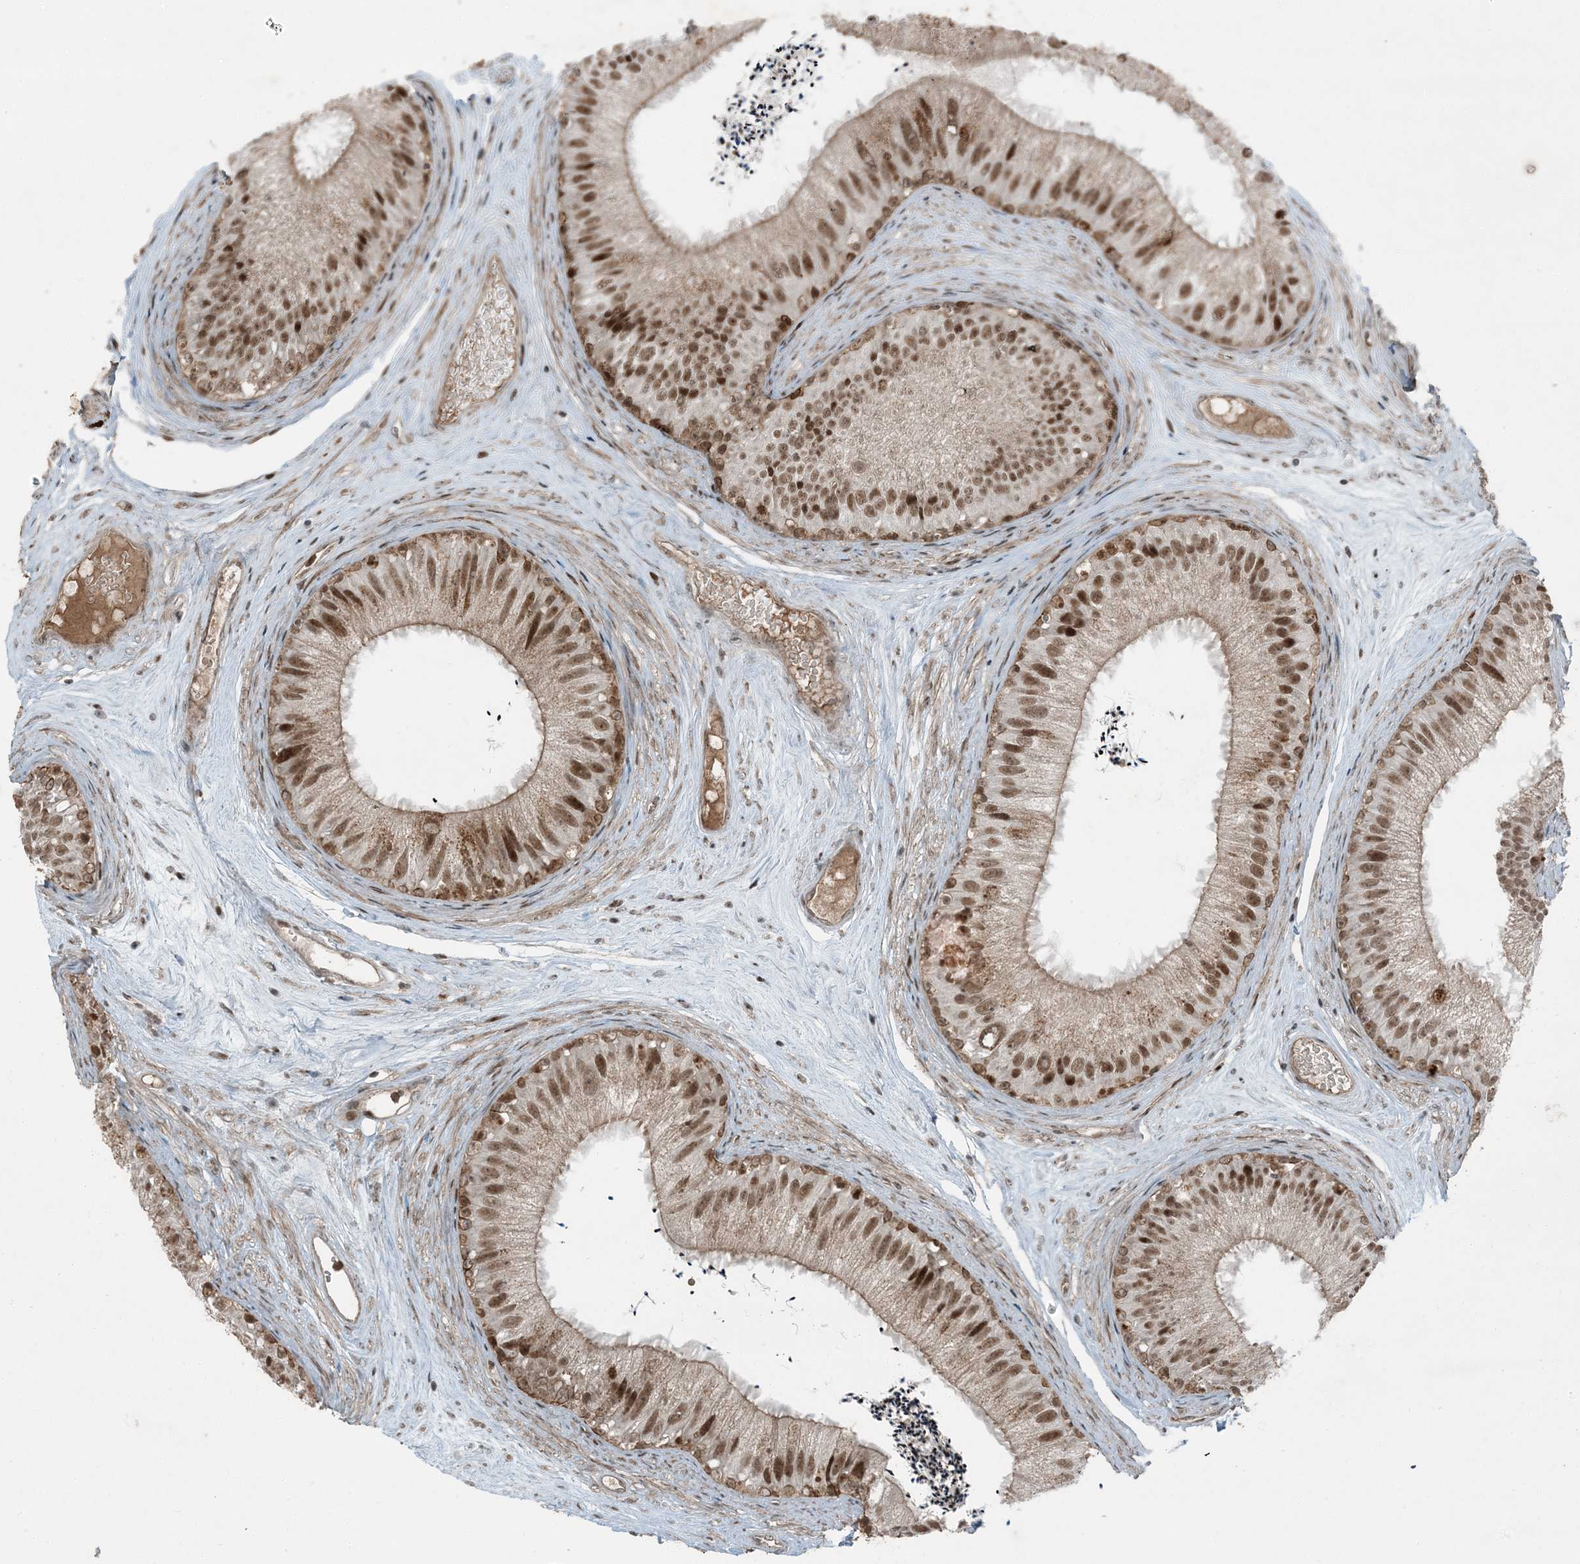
{"staining": {"intensity": "strong", "quantity": ">75%", "location": "nuclear"}, "tissue": "epididymis", "cell_type": "Glandular cells", "image_type": "normal", "snomed": [{"axis": "morphology", "description": "Normal tissue, NOS"}, {"axis": "topography", "description": "Epididymis"}], "caption": "Immunohistochemical staining of unremarkable human epididymis shows high levels of strong nuclear expression in about >75% of glandular cells.", "gene": "TRAPPC12", "patient": {"sex": "male", "age": 77}}